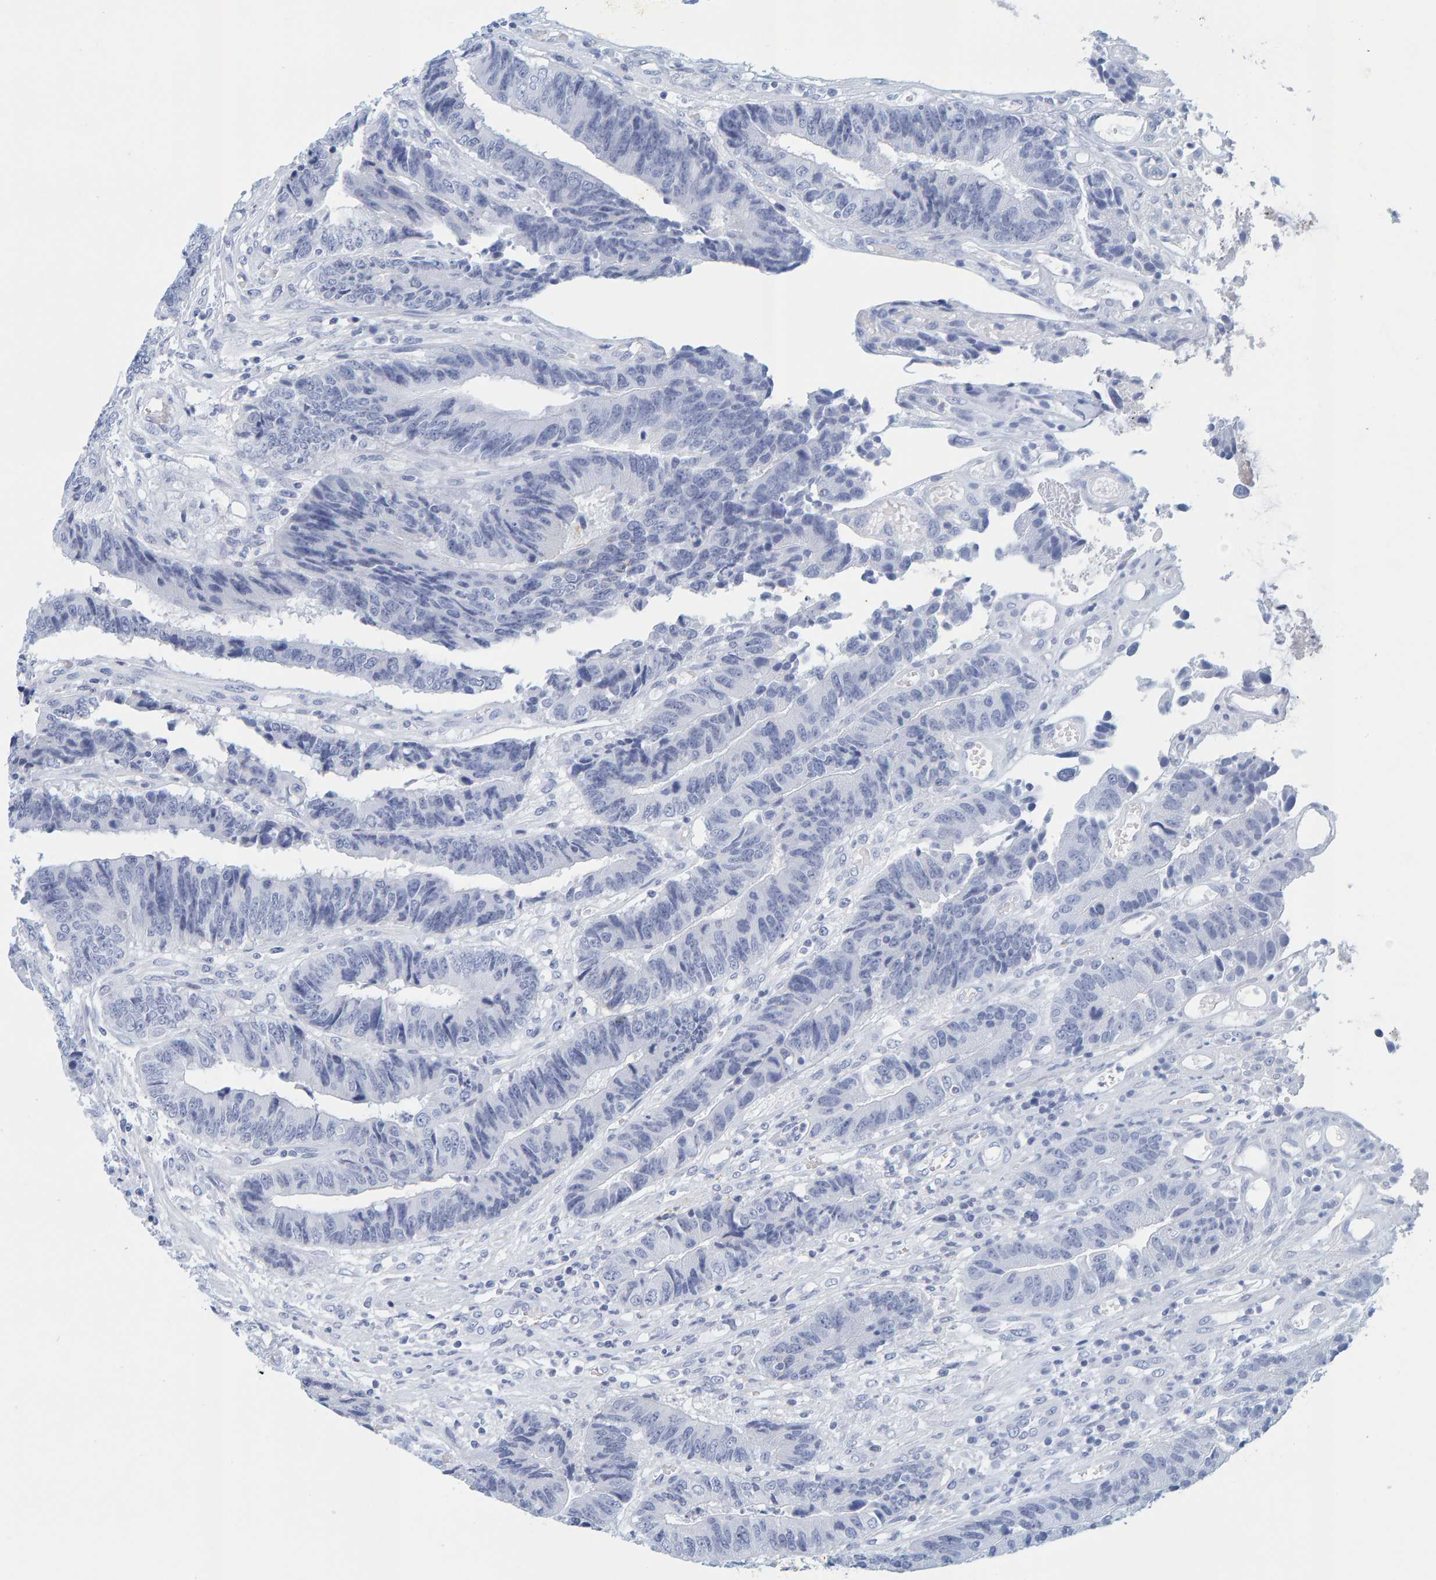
{"staining": {"intensity": "negative", "quantity": "none", "location": "none"}, "tissue": "colorectal cancer", "cell_type": "Tumor cells", "image_type": "cancer", "snomed": [{"axis": "morphology", "description": "Adenocarcinoma, NOS"}, {"axis": "topography", "description": "Rectum"}], "caption": "There is no significant positivity in tumor cells of colorectal cancer.", "gene": "SFTPC", "patient": {"sex": "male", "age": 84}}